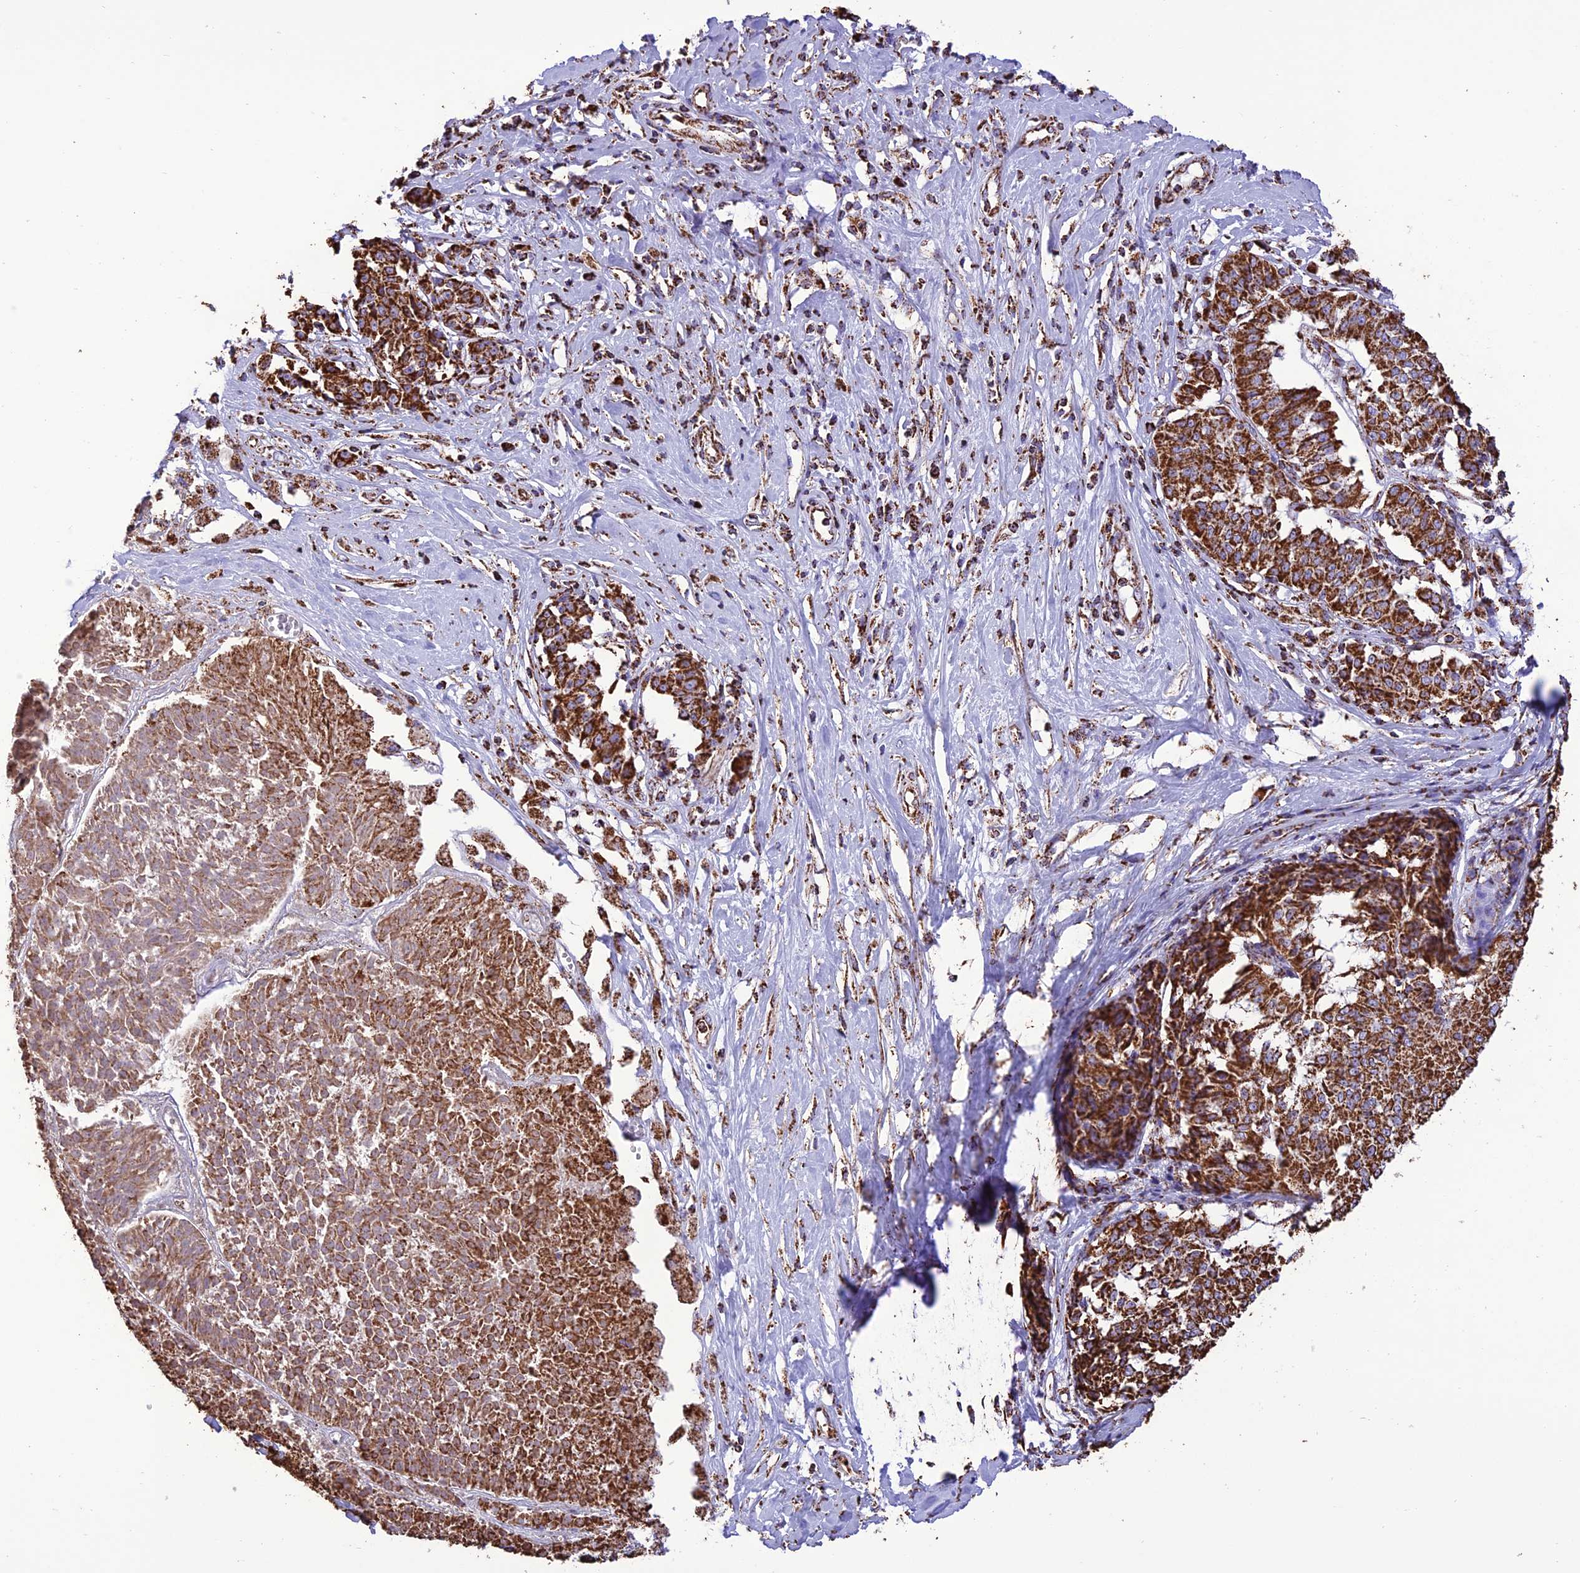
{"staining": {"intensity": "strong", "quantity": ">75%", "location": "cytoplasmic/membranous"}, "tissue": "melanoma", "cell_type": "Tumor cells", "image_type": "cancer", "snomed": [{"axis": "morphology", "description": "Malignant melanoma, NOS"}, {"axis": "topography", "description": "Skin"}], "caption": "Approximately >75% of tumor cells in human malignant melanoma exhibit strong cytoplasmic/membranous protein expression as visualized by brown immunohistochemical staining.", "gene": "NDUFAF1", "patient": {"sex": "female", "age": 72}}